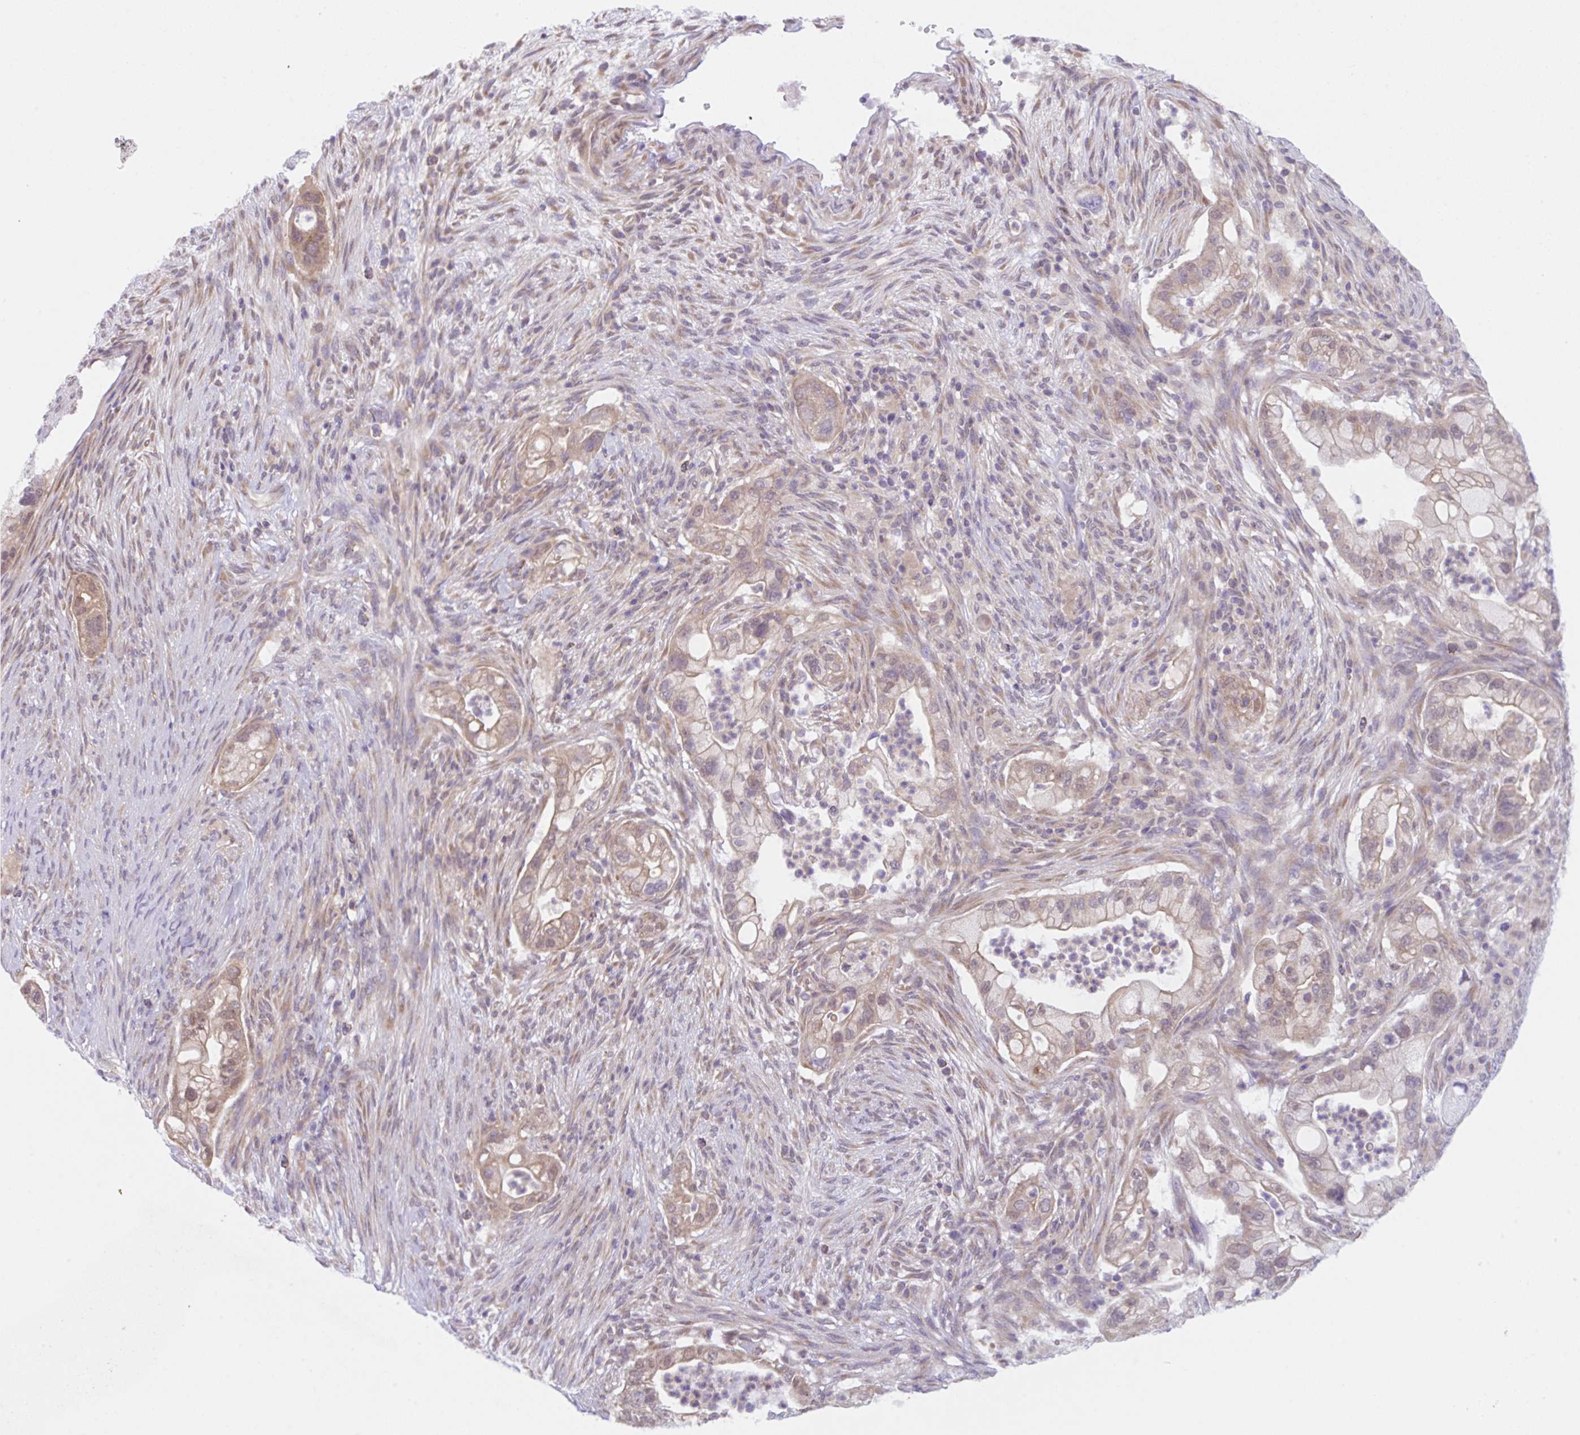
{"staining": {"intensity": "weak", "quantity": ">75%", "location": "cytoplasmic/membranous,nuclear"}, "tissue": "pancreatic cancer", "cell_type": "Tumor cells", "image_type": "cancer", "snomed": [{"axis": "morphology", "description": "Adenocarcinoma, NOS"}, {"axis": "topography", "description": "Pancreas"}], "caption": "Adenocarcinoma (pancreatic) was stained to show a protein in brown. There is low levels of weak cytoplasmic/membranous and nuclear positivity in approximately >75% of tumor cells.", "gene": "TBPL2", "patient": {"sex": "male", "age": 44}}